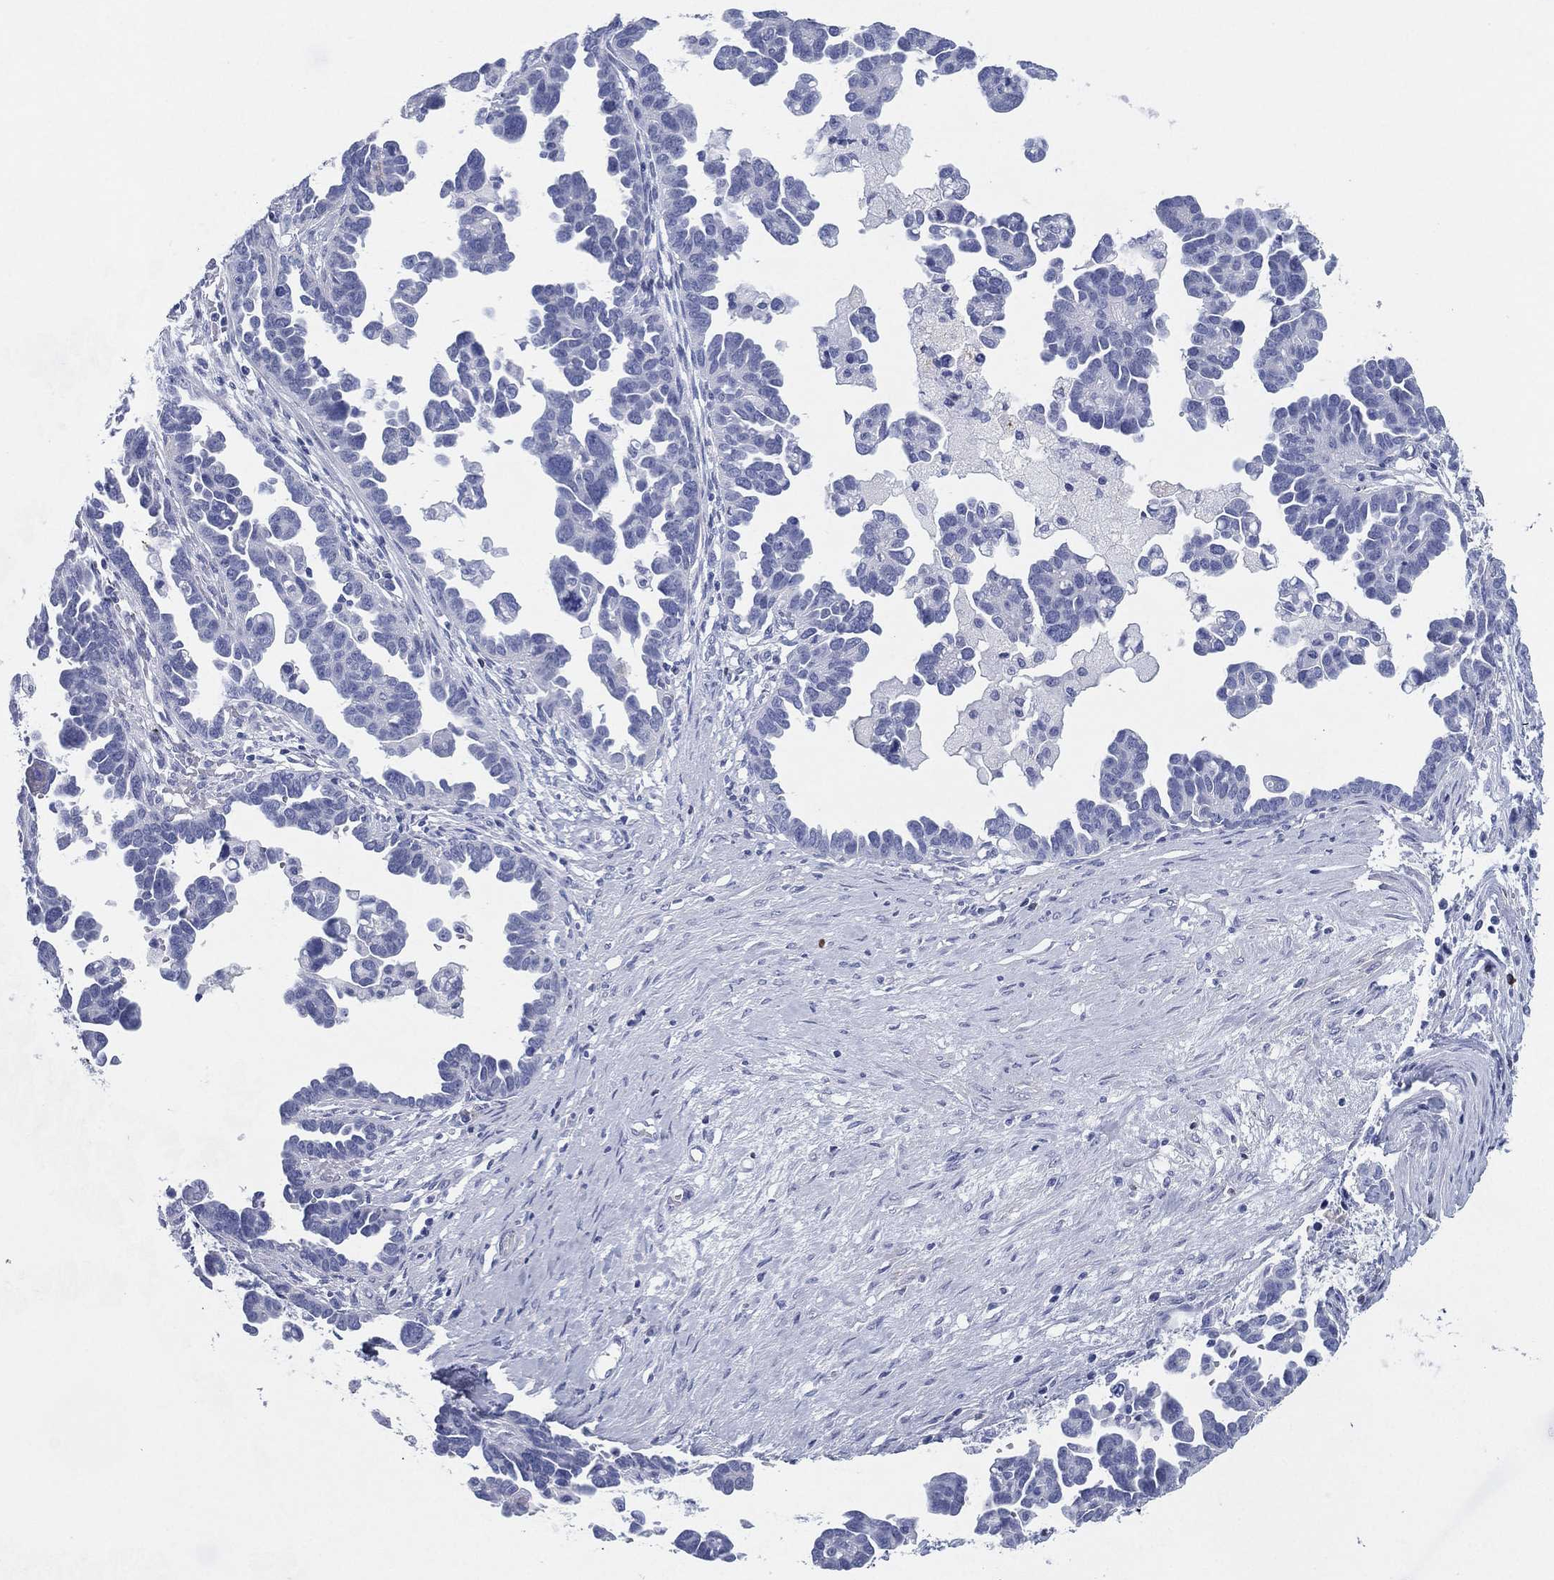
{"staining": {"intensity": "negative", "quantity": "none", "location": "none"}, "tissue": "ovarian cancer", "cell_type": "Tumor cells", "image_type": "cancer", "snomed": [{"axis": "morphology", "description": "Cystadenocarcinoma, serous, NOS"}, {"axis": "topography", "description": "Ovary"}], "caption": "High power microscopy histopathology image of an IHC histopathology image of serous cystadenocarcinoma (ovarian), revealing no significant expression in tumor cells.", "gene": "CD79A", "patient": {"sex": "female", "age": 54}}